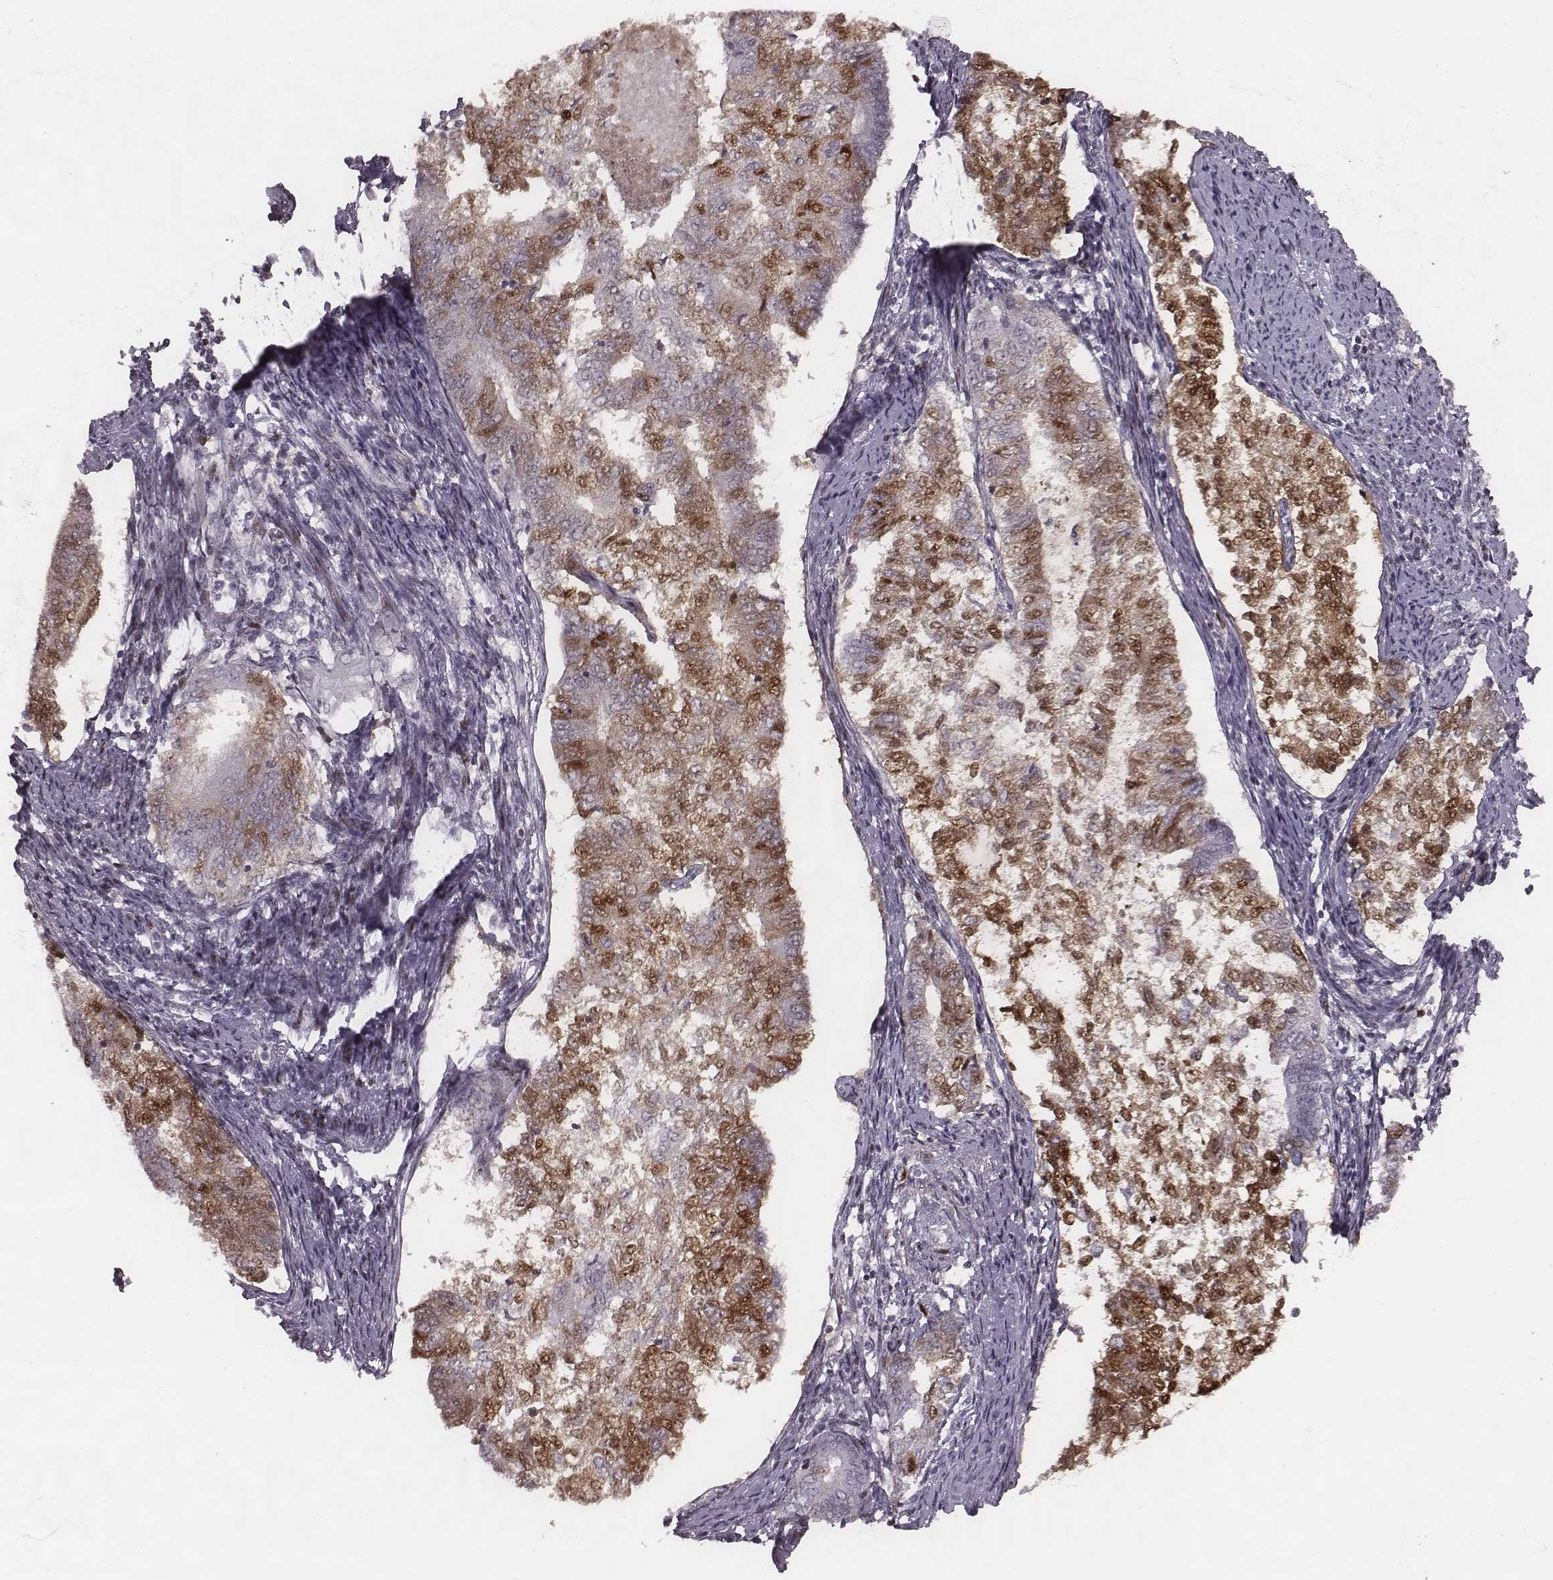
{"staining": {"intensity": "moderate", "quantity": "<25%", "location": "nuclear"}, "tissue": "endometrial cancer", "cell_type": "Tumor cells", "image_type": "cancer", "snomed": [{"axis": "morphology", "description": "Adenocarcinoma, NOS"}, {"axis": "topography", "description": "Endometrium"}], "caption": "Tumor cells demonstrate low levels of moderate nuclear expression in about <25% of cells in adenocarcinoma (endometrial).", "gene": "NDC1", "patient": {"sex": "female", "age": 65}}